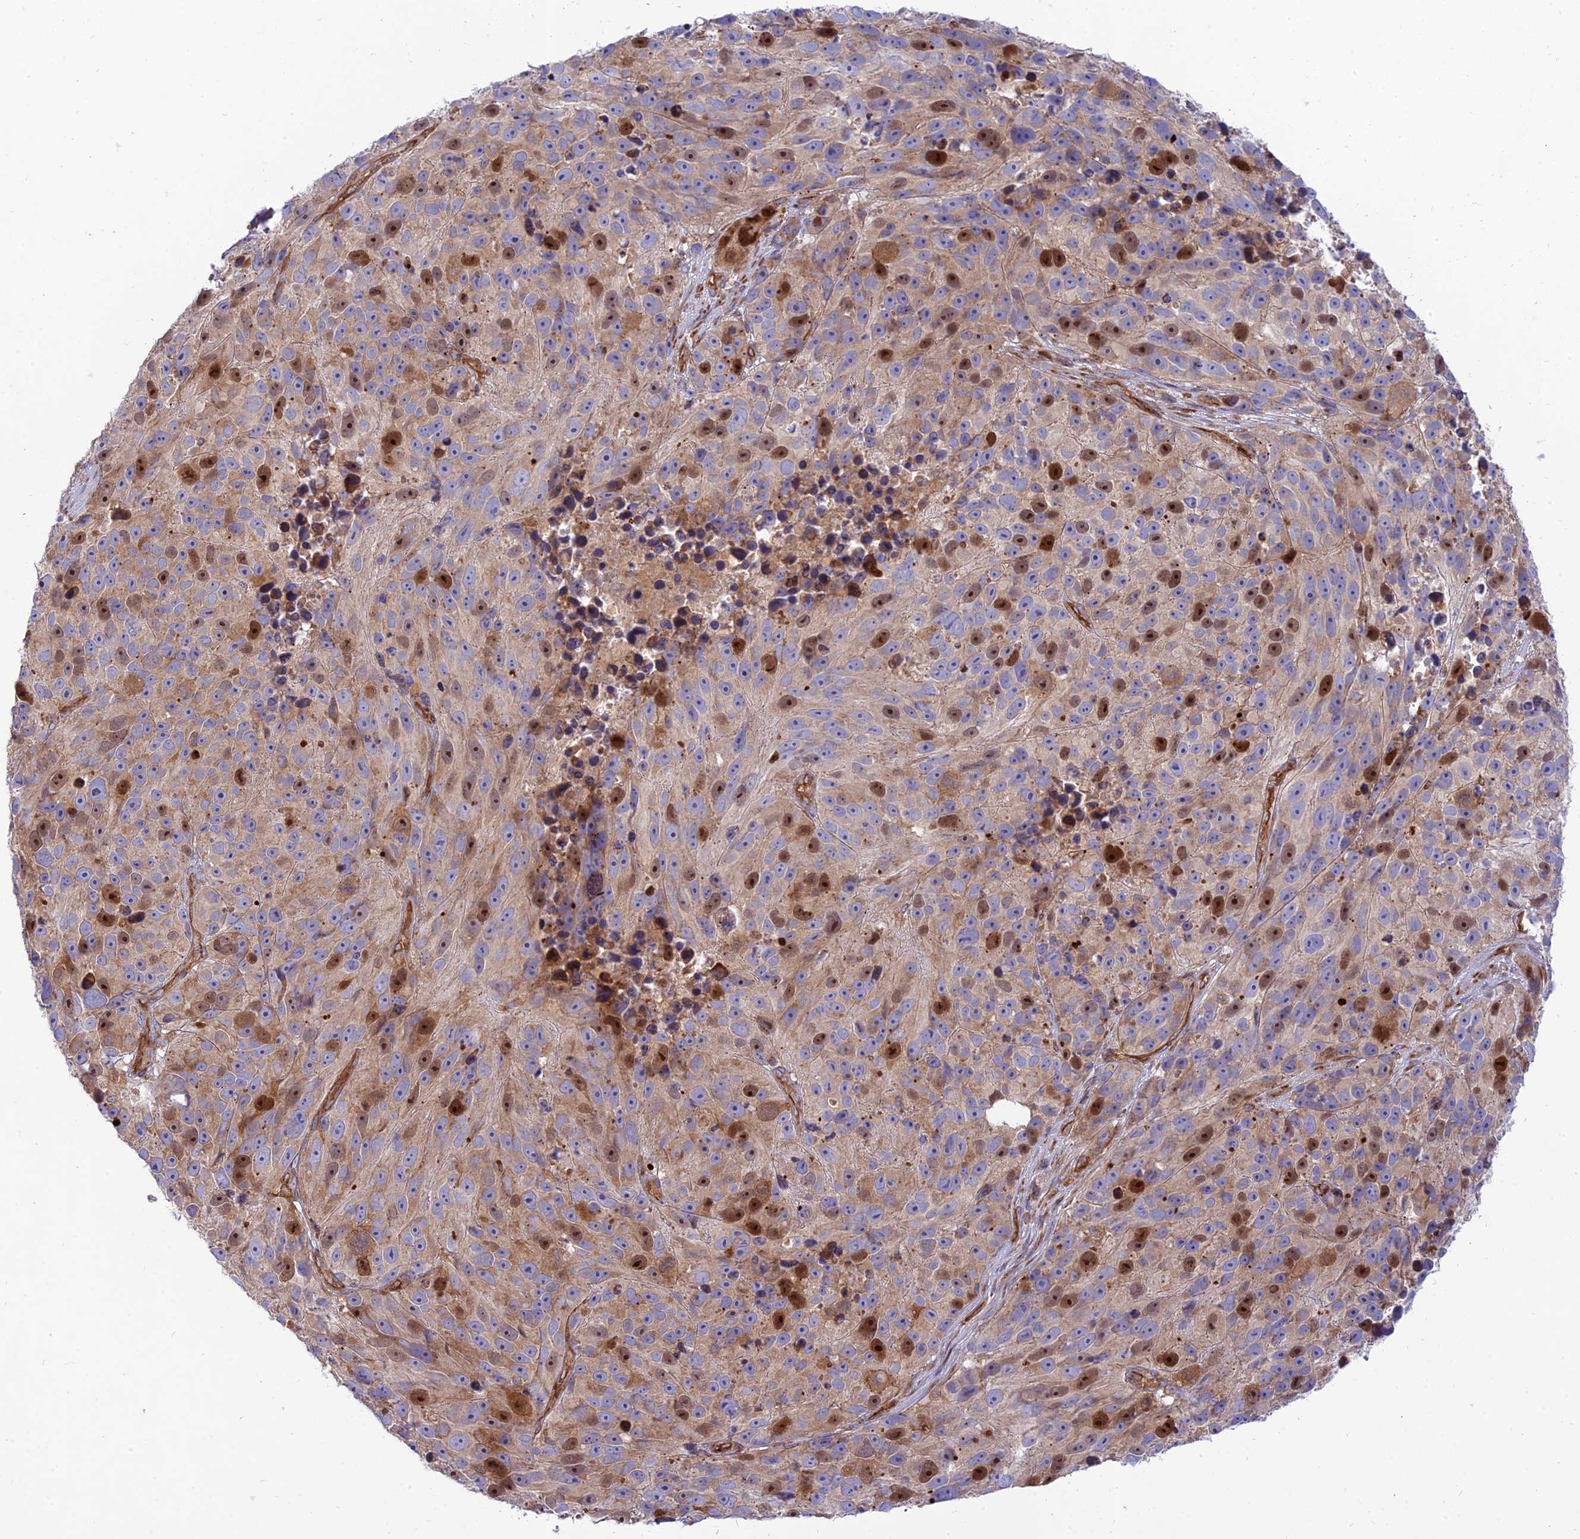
{"staining": {"intensity": "moderate", "quantity": "25%-75%", "location": "cytoplasmic/membranous,nuclear"}, "tissue": "melanoma", "cell_type": "Tumor cells", "image_type": "cancer", "snomed": [{"axis": "morphology", "description": "Malignant melanoma, NOS"}, {"axis": "topography", "description": "Skin"}], "caption": "Human melanoma stained with a brown dye displays moderate cytoplasmic/membranous and nuclear positive staining in approximately 25%-75% of tumor cells.", "gene": "PIMREG", "patient": {"sex": "male", "age": 84}}